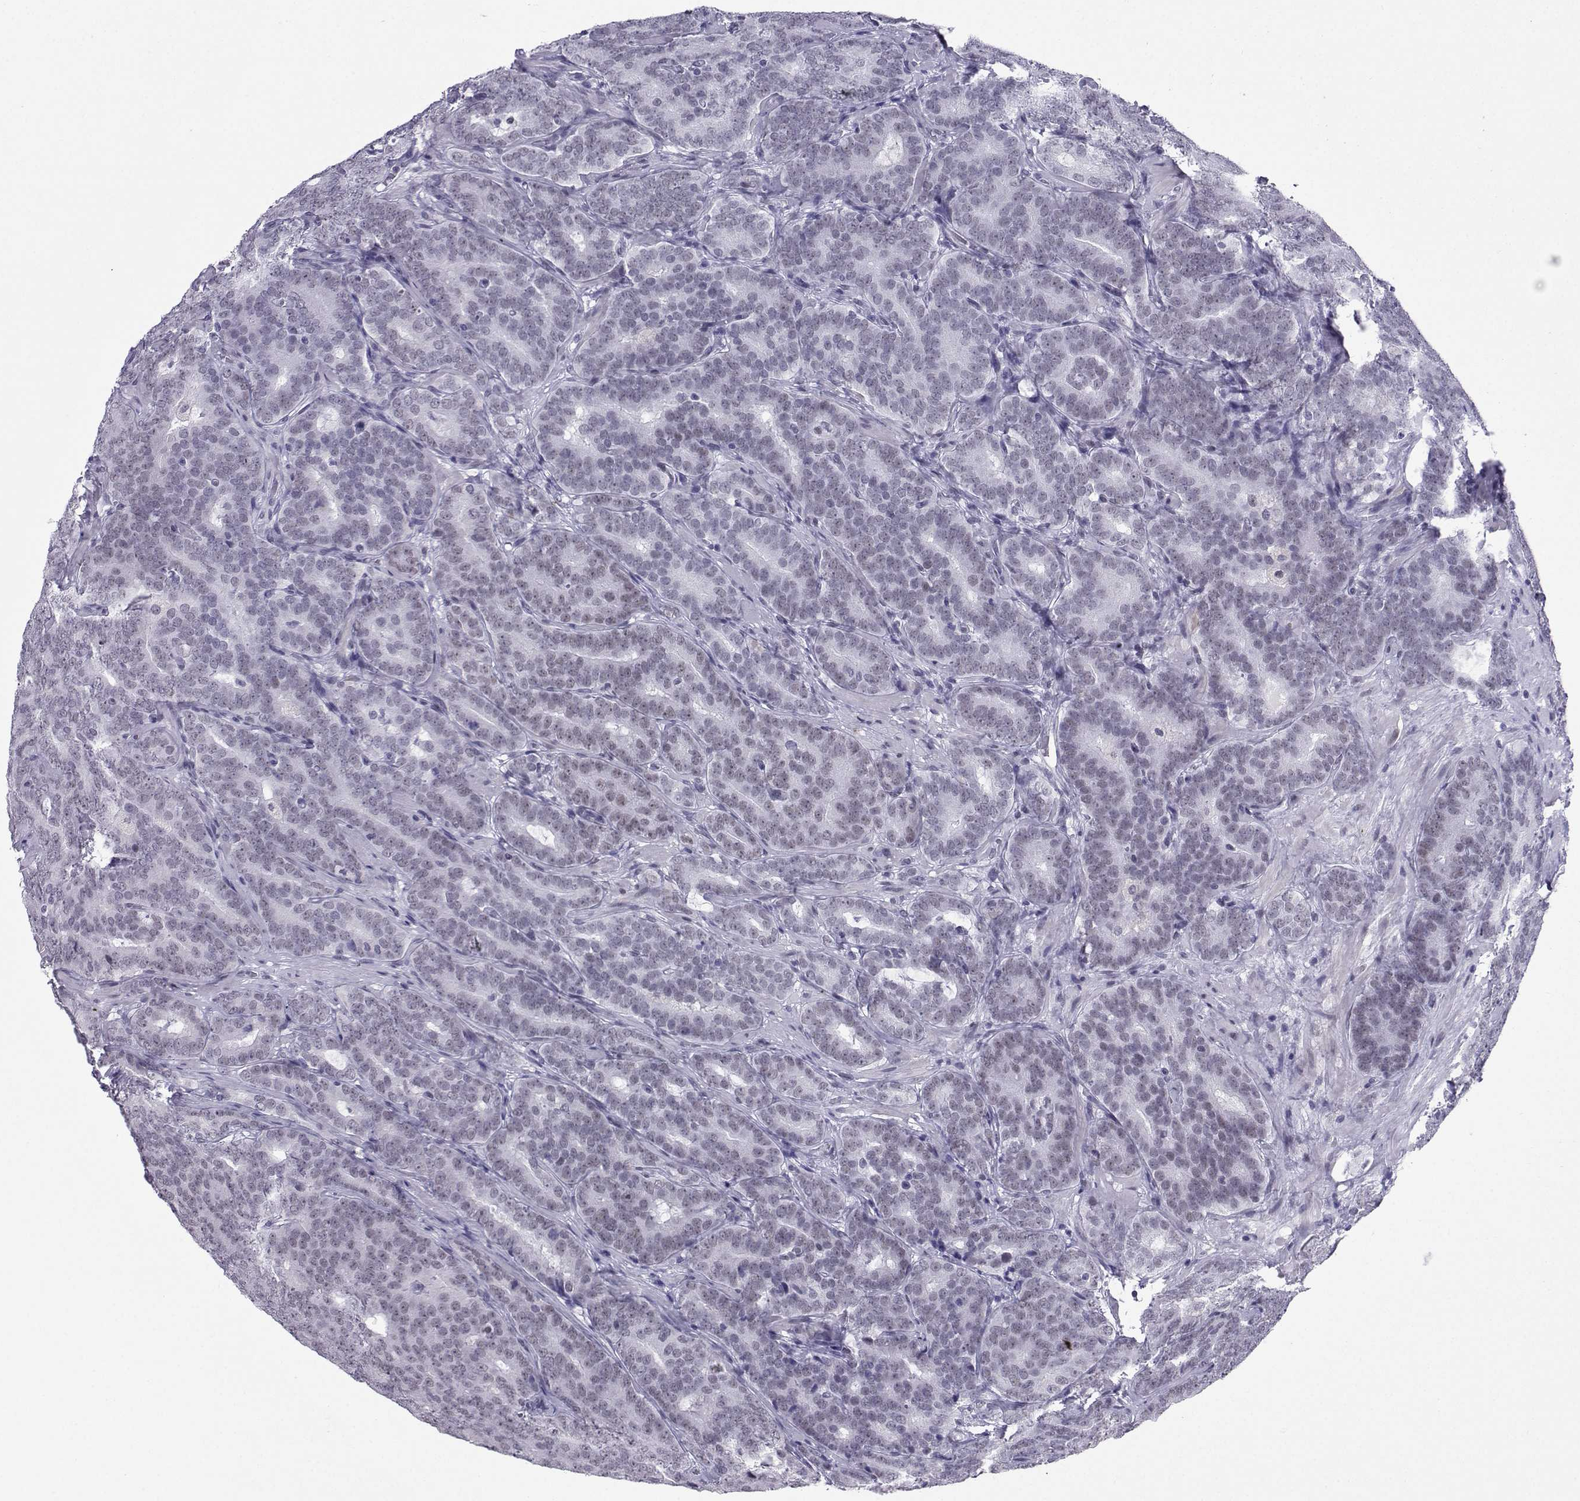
{"staining": {"intensity": "negative", "quantity": "none", "location": "none"}, "tissue": "prostate cancer", "cell_type": "Tumor cells", "image_type": "cancer", "snomed": [{"axis": "morphology", "description": "Adenocarcinoma, NOS"}, {"axis": "topography", "description": "Prostate"}], "caption": "DAB (3,3'-diaminobenzidine) immunohistochemical staining of human adenocarcinoma (prostate) reveals no significant staining in tumor cells.", "gene": "LORICRIN", "patient": {"sex": "male", "age": 71}}